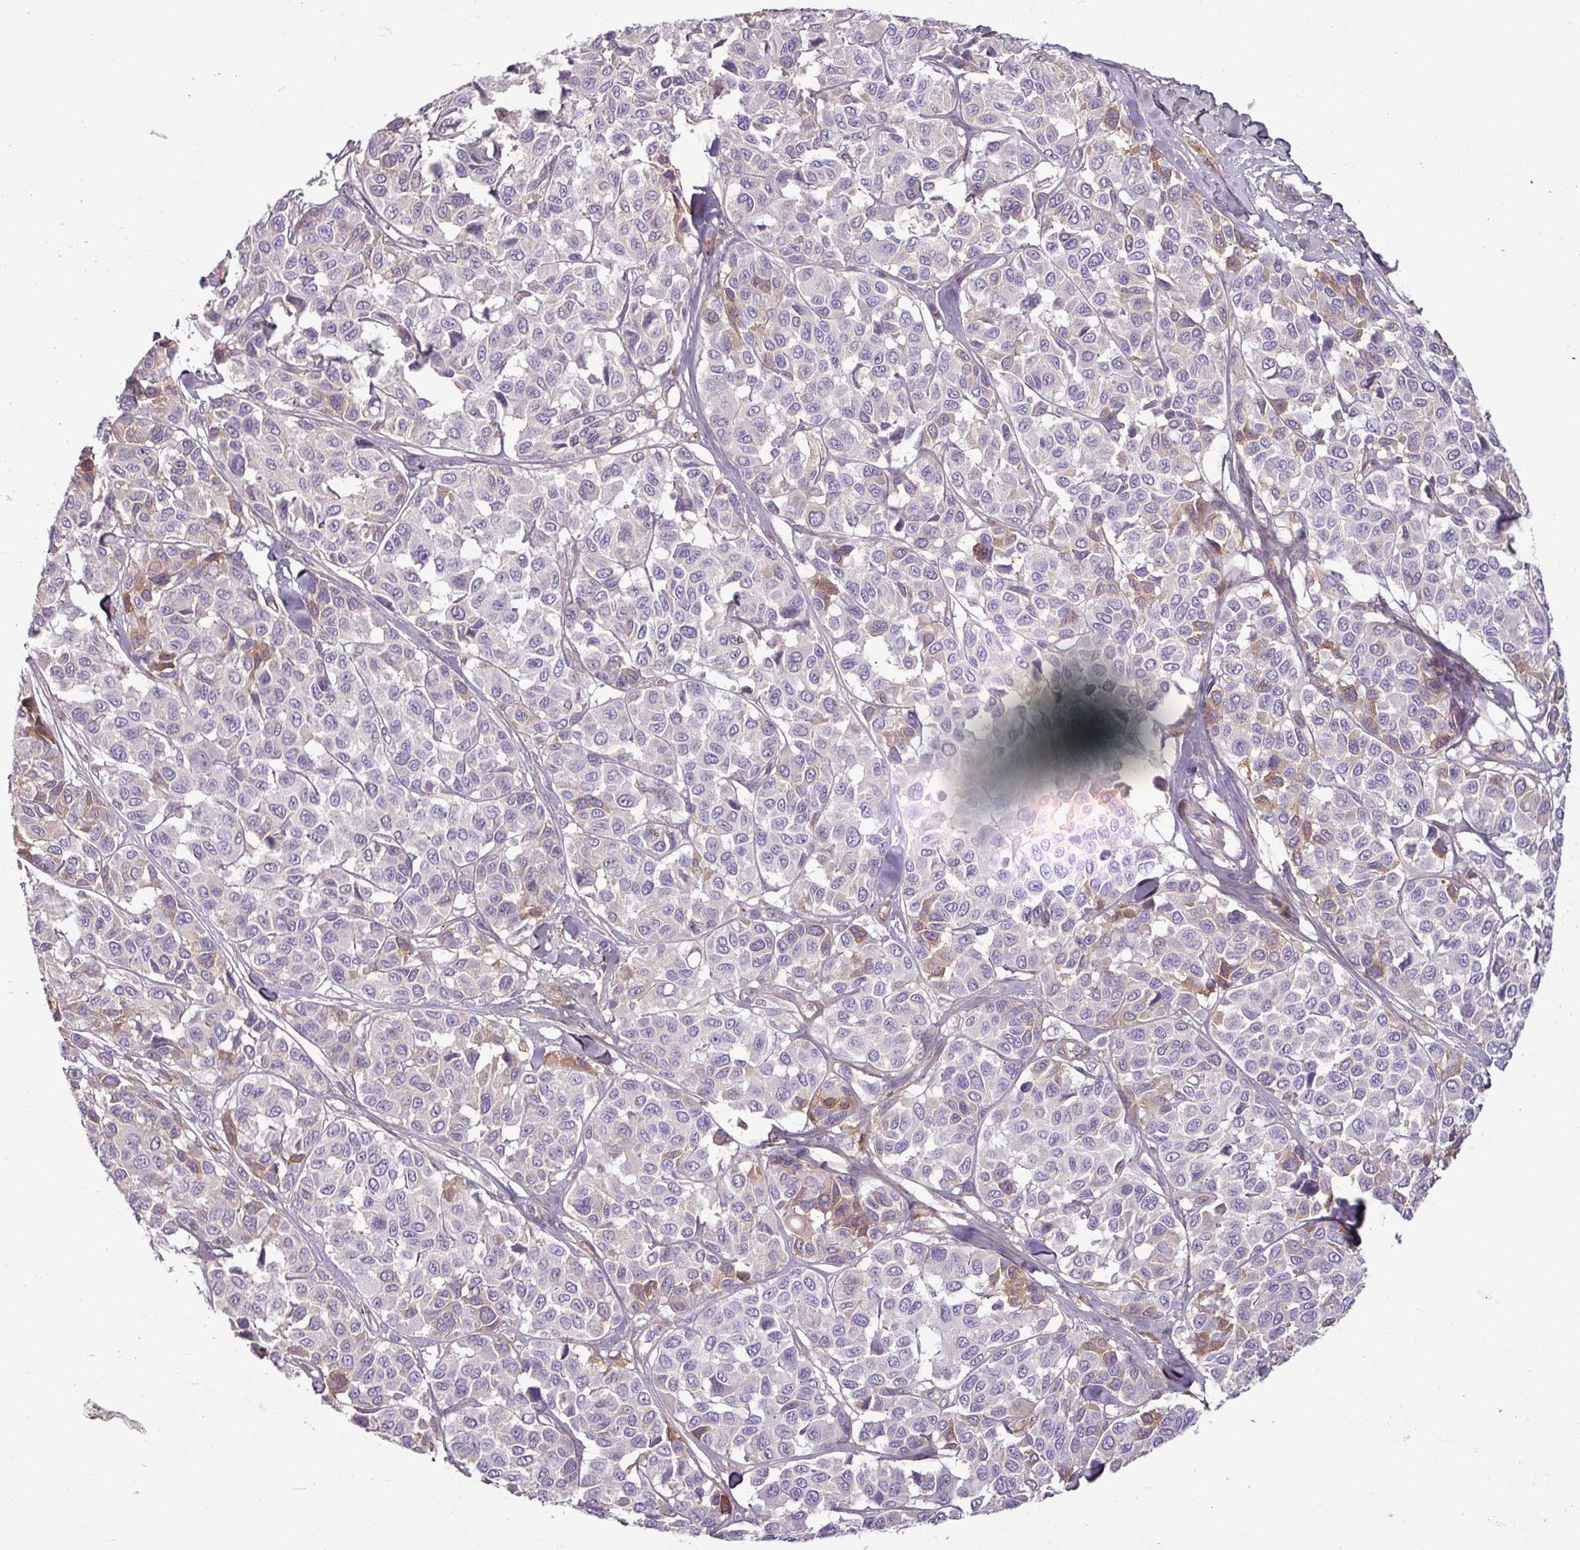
{"staining": {"intensity": "moderate", "quantity": "<25%", "location": "cytoplasmic/membranous"}, "tissue": "melanoma", "cell_type": "Tumor cells", "image_type": "cancer", "snomed": [{"axis": "morphology", "description": "Malignant melanoma, NOS"}, {"axis": "topography", "description": "Skin"}], "caption": "Immunohistochemical staining of human melanoma demonstrates low levels of moderate cytoplasmic/membranous staining in about <25% of tumor cells.", "gene": "C4B", "patient": {"sex": "female", "age": 66}}